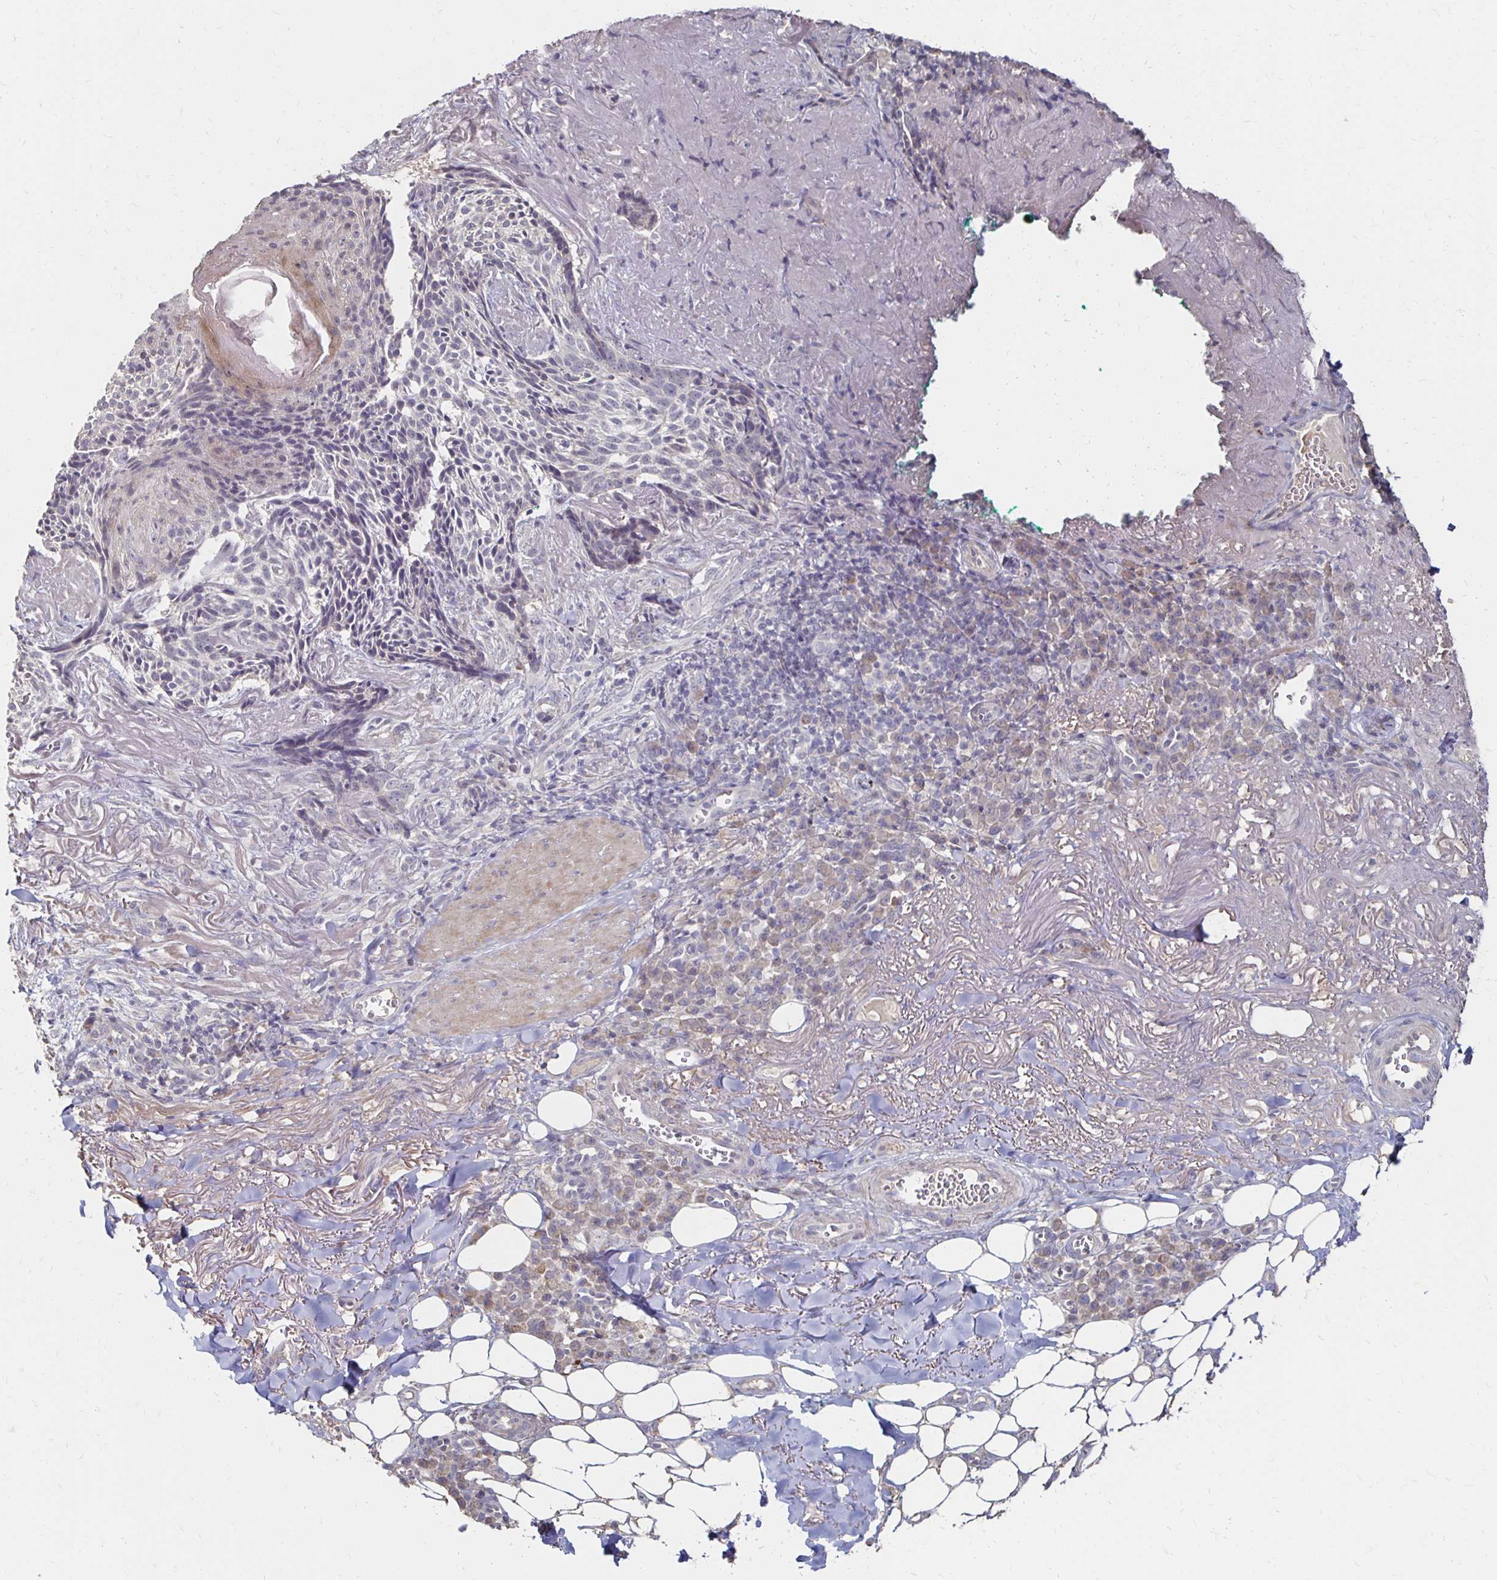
{"staining": {"intensity": "negative", "quantity": "none", "location": "none"}, "tissue": "skin cancer", "cell_type": "Tumor cells", "image_type": "cancer", "snomed": [{"axis": "morphology", "description": "Basal cell carcinoma"}, {"axis": "topography", "description": "Skin"}, {"axis": "topography", "description": "Skin of face"}], "caption": "Human skin cancer stained for a protein using immunohistochemistry (IHC) exhibits no expression in tumor cells.", "gene": "ZNF727", "patient": {"sex": "female", "age": 95}}